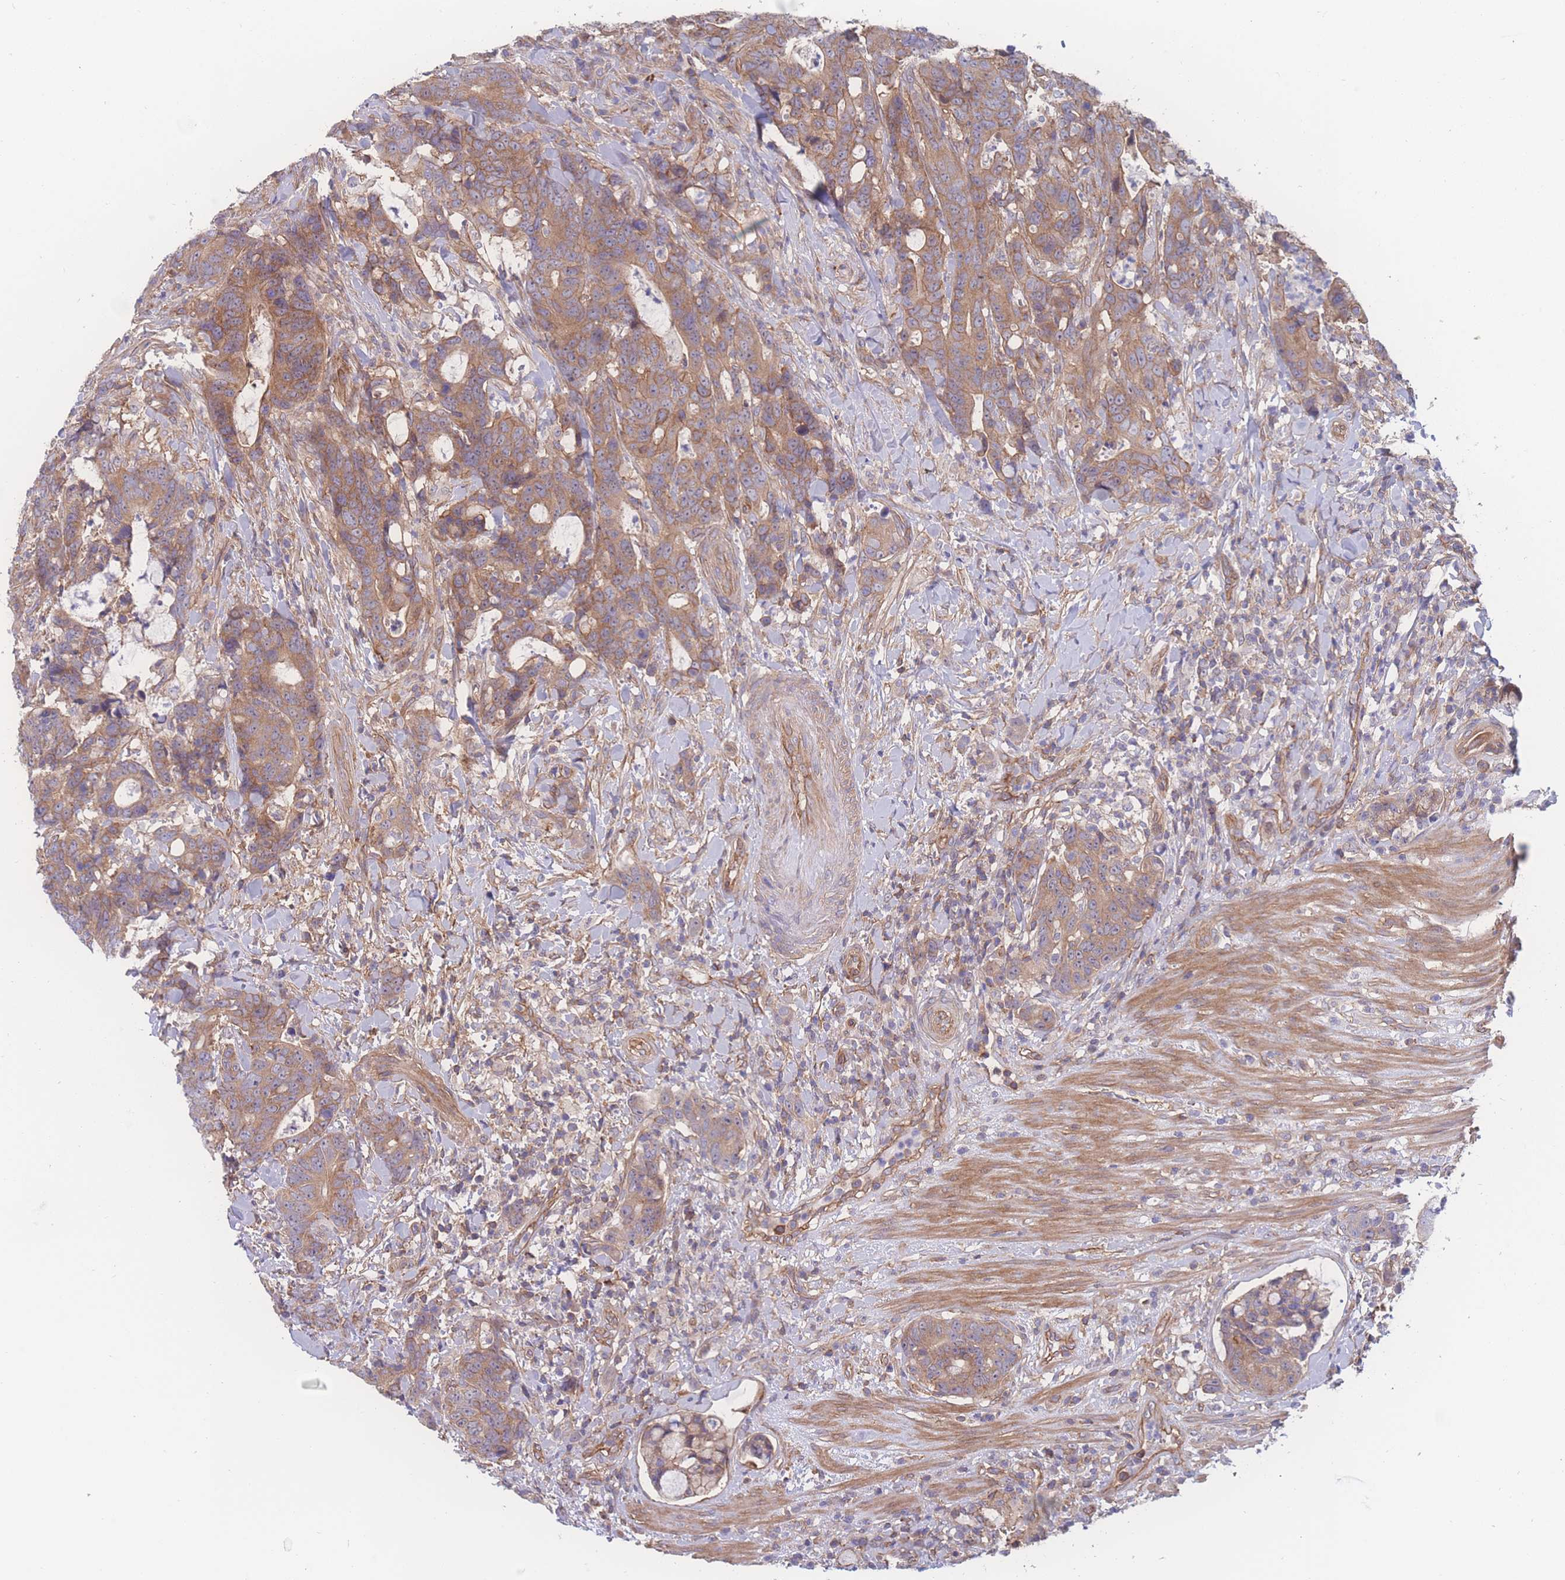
{"staining": {"intensity": "moderate", "quantity": ">75%", "location": "cytoplasmic/membranous"}, "tissue": "colorectal cancer", "cell_type": "Tumor cells", "image_type": "cancer", "snomed": [{"axis": "morphology", "description": "Adenocarcinoma, NOS"}, {"axis": "topography", "description": "Colon"}], "caption": "The image exhibits staining of colorectal adenocarcinoma, revealing moderate cytoplasmic/membranous protein expression (brown color) within tumor cells.", "gene": "CFAP97", "patient": {"sex": "female", "age": 82}}